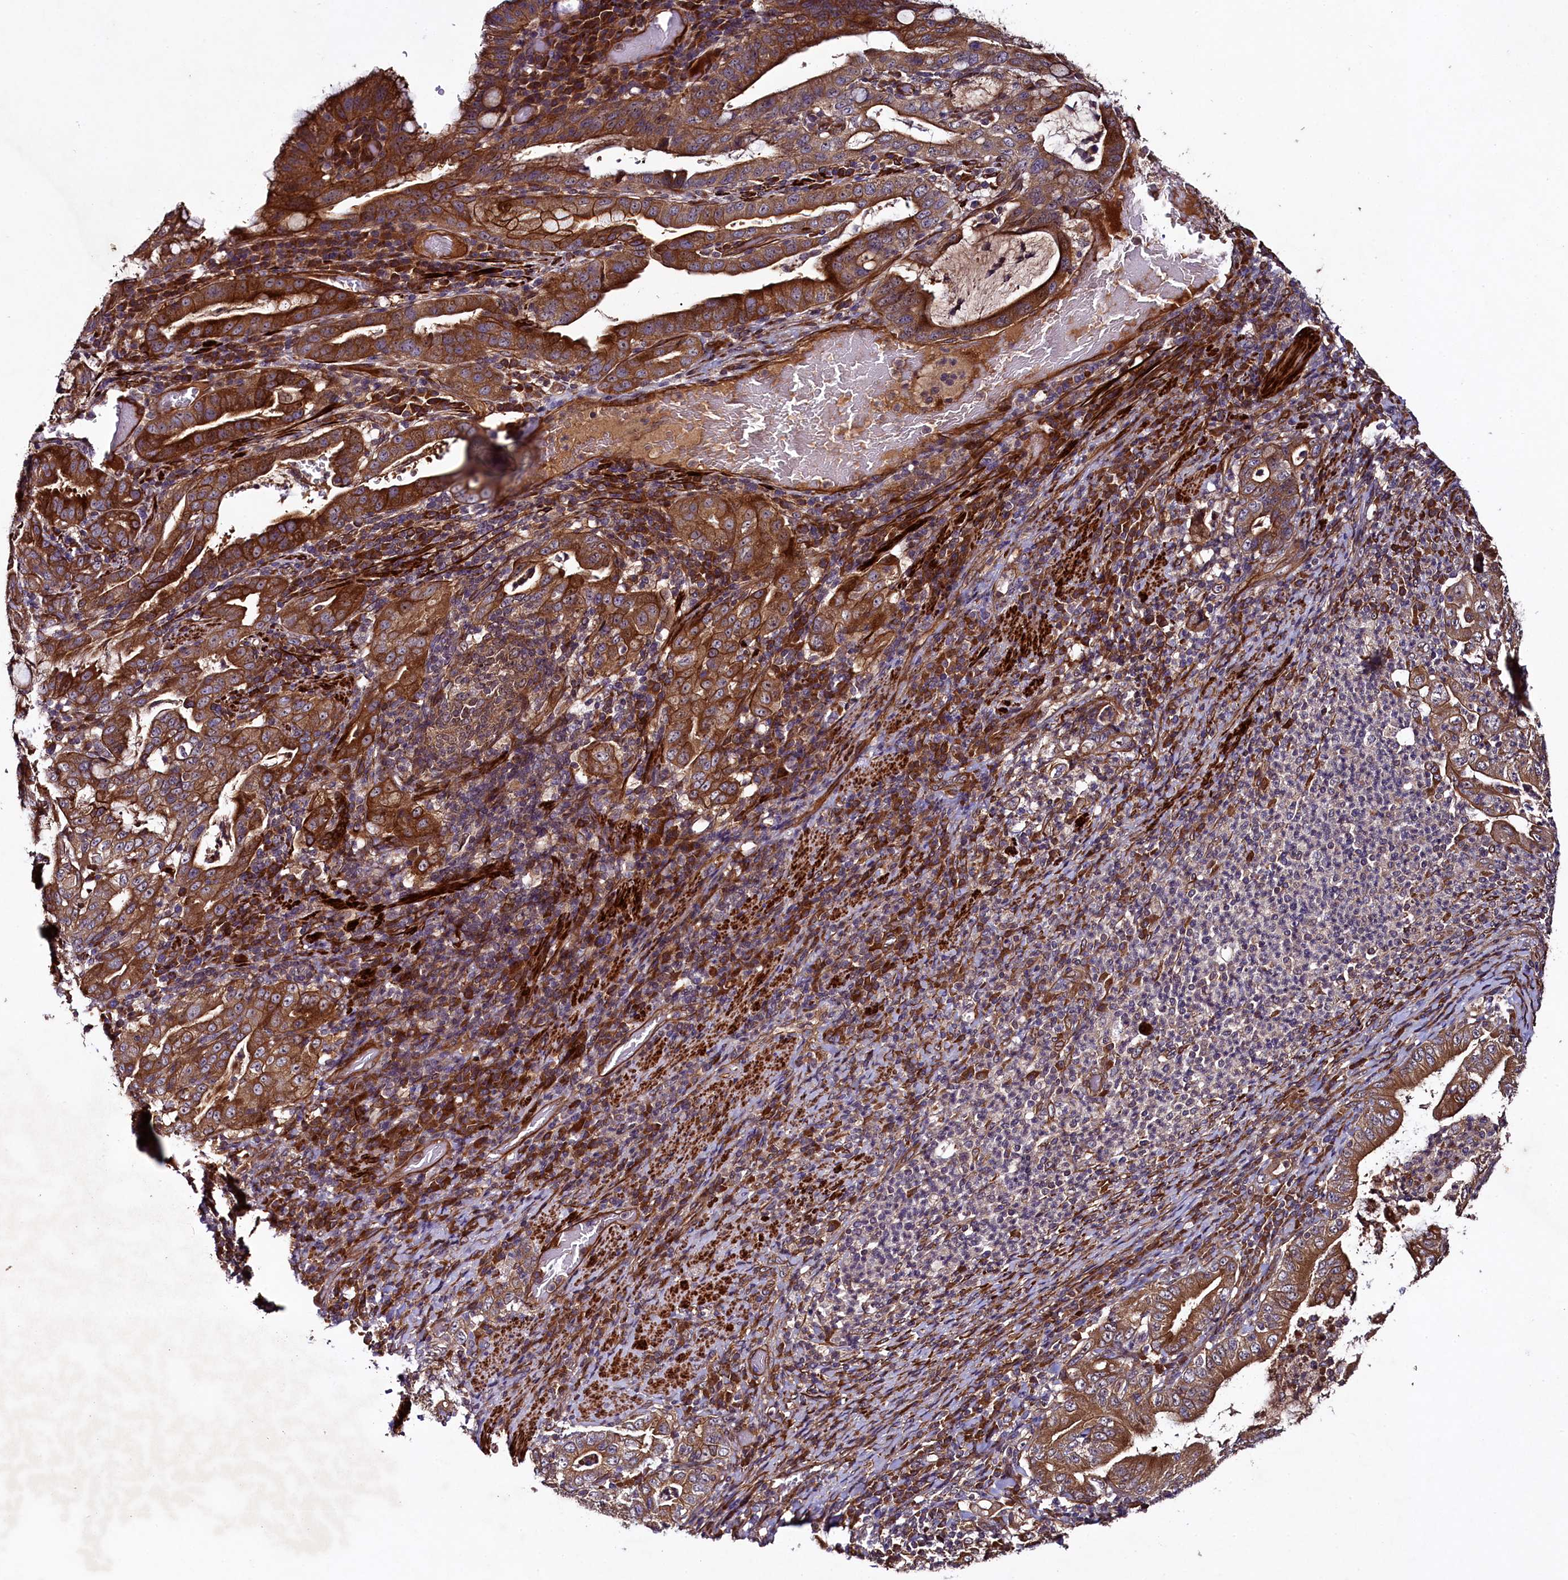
{"staining": {"intensity": "strong", "quantity": ">75%", "location": "cytoplasmic/membranous"}, "tissue": "stomach cancer", "cell_type": "Tumor cells", "image_type": "cancer", "snomed": [{"axis": "morphology", "description": "Normal tissue, NOS"}, {"axis": "morphology", "description": "Adenocarcinoma, NOS"}, {"axis": "topography", "description": "Esophagus"}, {"axis": "topography", "description": "Stomach, upper"}, {"axis": "topography", "description": "Peripheral nerve tissue"}], "caption": "Brown immunohistochemical staining in human stomach adenocarcinoma demonstrates strong cytoplasmic/membranous expression in about >75% of tumor cells.", "gene": "CCDC102A", "patient": {"sex": "male", "age": 62}}